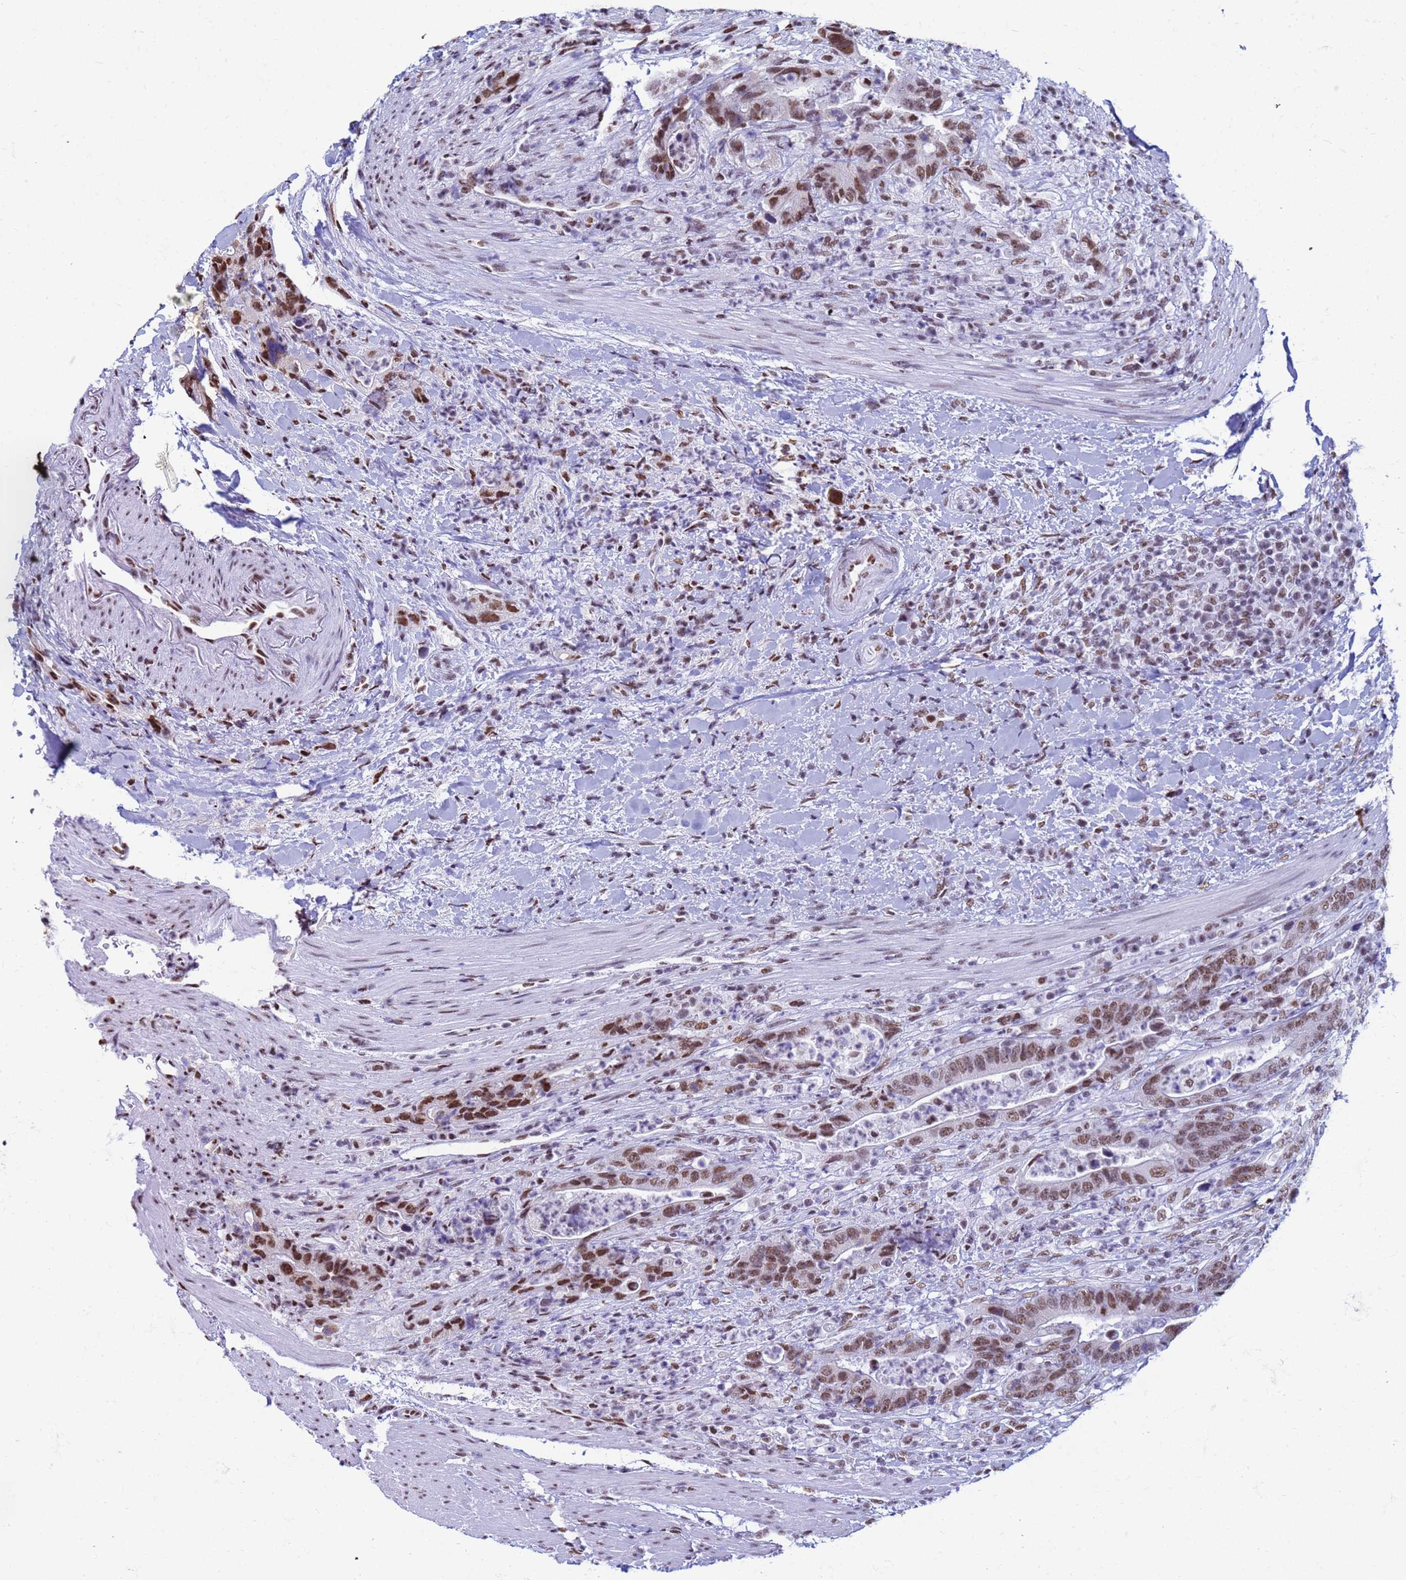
{"staining": {"intensity": "moderate", "quantity": ">75%", "location": "nuclear"}, "tissue": "colorectal cancer", "cell_type": "Tumor cells", "image_type": "cancer", "snomed": [{"axis": "morphology", "description": "Adenocarcinoma, NOS"}, {"axis": "topography", "description": "Colon"}], "caption": "Moderate nuclear expression is identified in approximately >75% of tumor cells in colorectal adenocarcinoma. (IHC, brightfield microscopy, high magnification).", "gene": "FAM170B", "patient": {"sex": "female", "age": 75}}